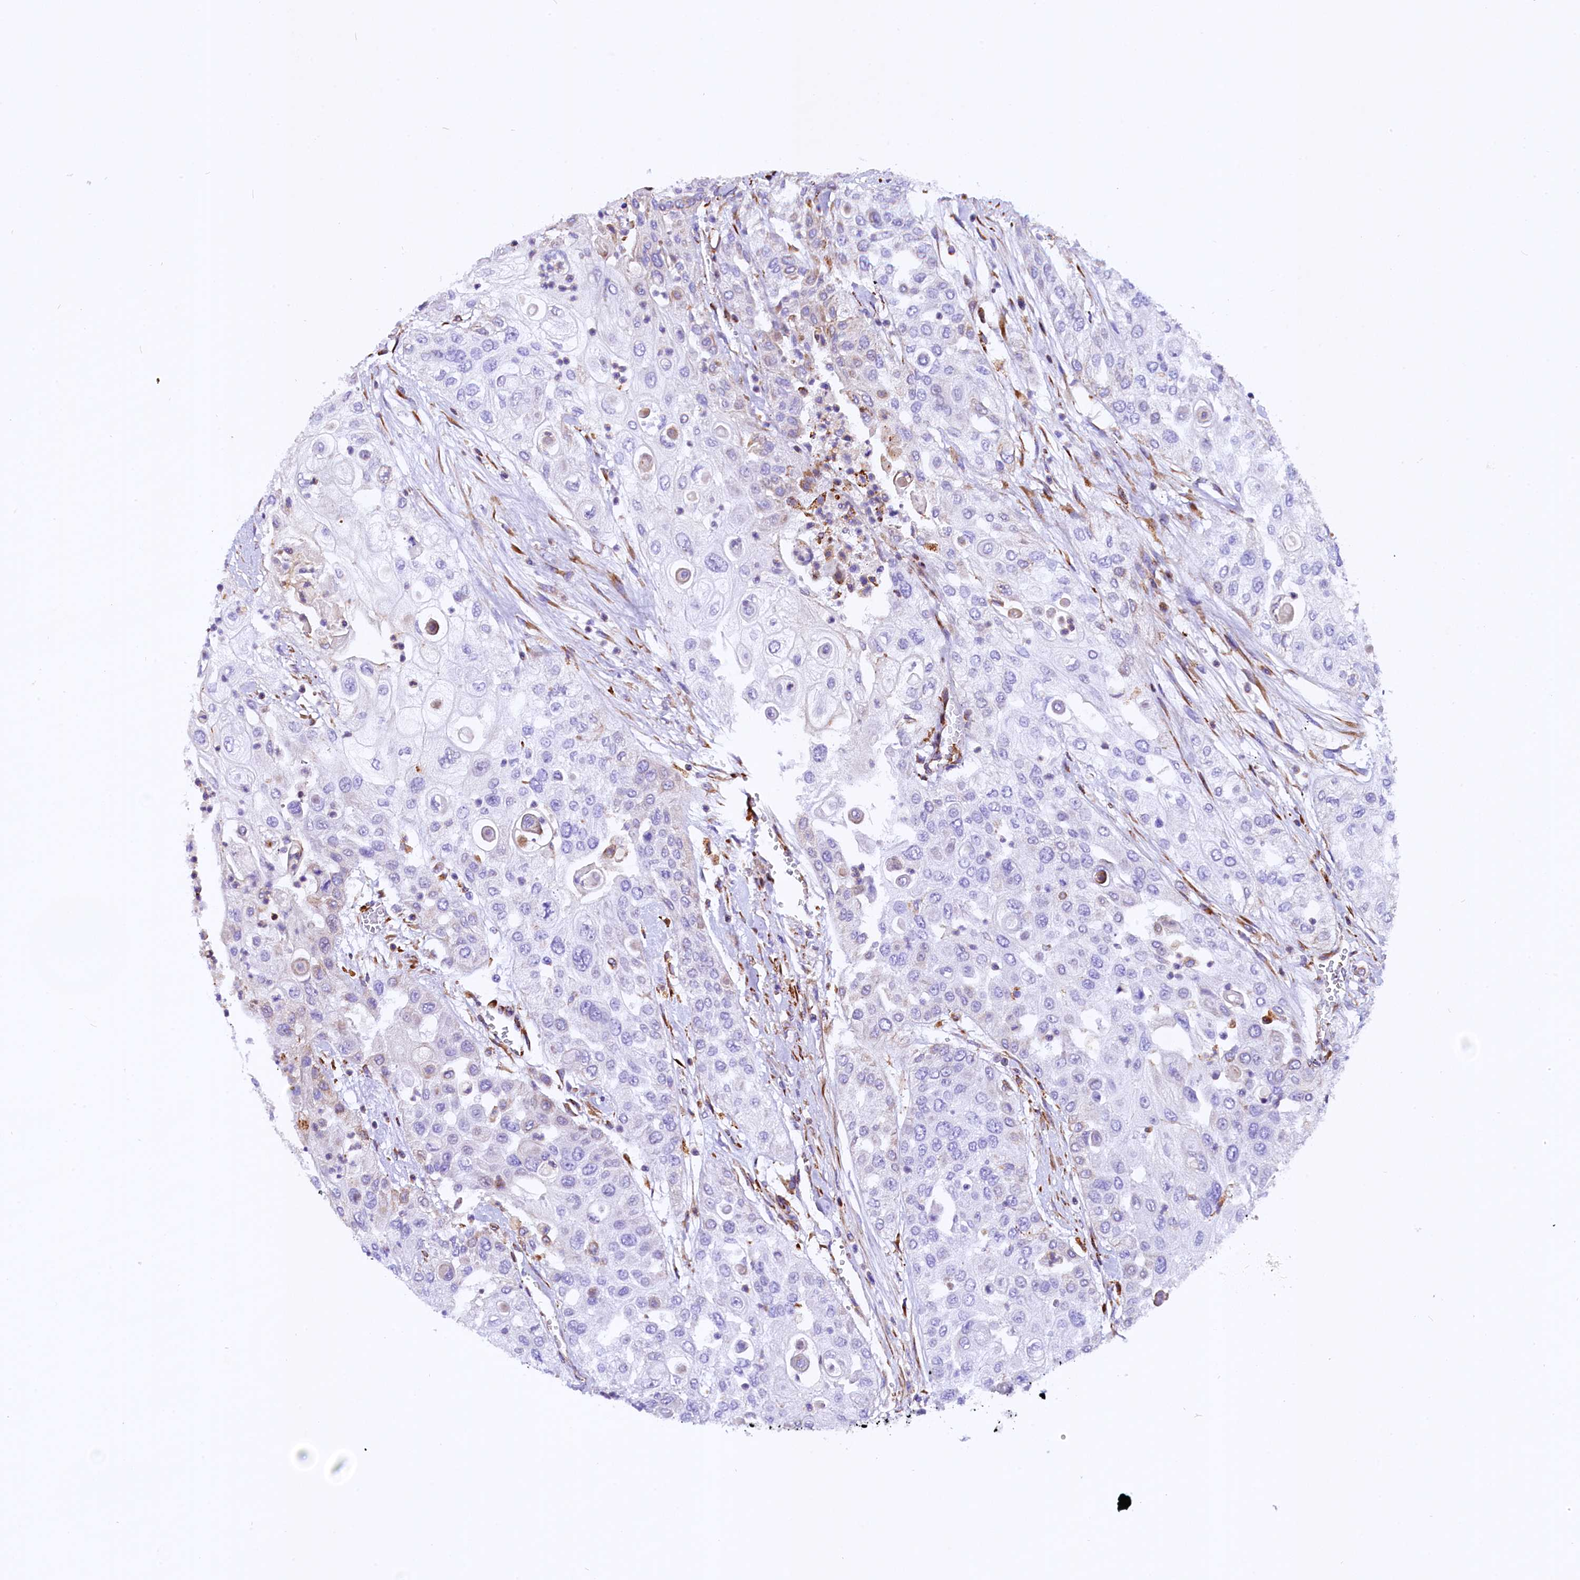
{"staining": {"intensity": "negative", "quantity": "none", "location": "none"}, "tissue": "urothelial cancer", "cell_type": "Tumor cells", "image_type": "cancer", "snomed": [{"axis": "morphology", "description": "Urothelial carcinoma, High grade"}, {"axis": "topography", "description": "Urinary bladder"}], "caption": "This photomicrograph is of high-grade urothelial carcinoma stained with immunohistochemistry (IHC) to label a protein in brown with the nuclei are counter-stained blue. There is no staining in tumor cells.", "gene": "CMTR2", "patient": {"sex": "female", "age": 79}}